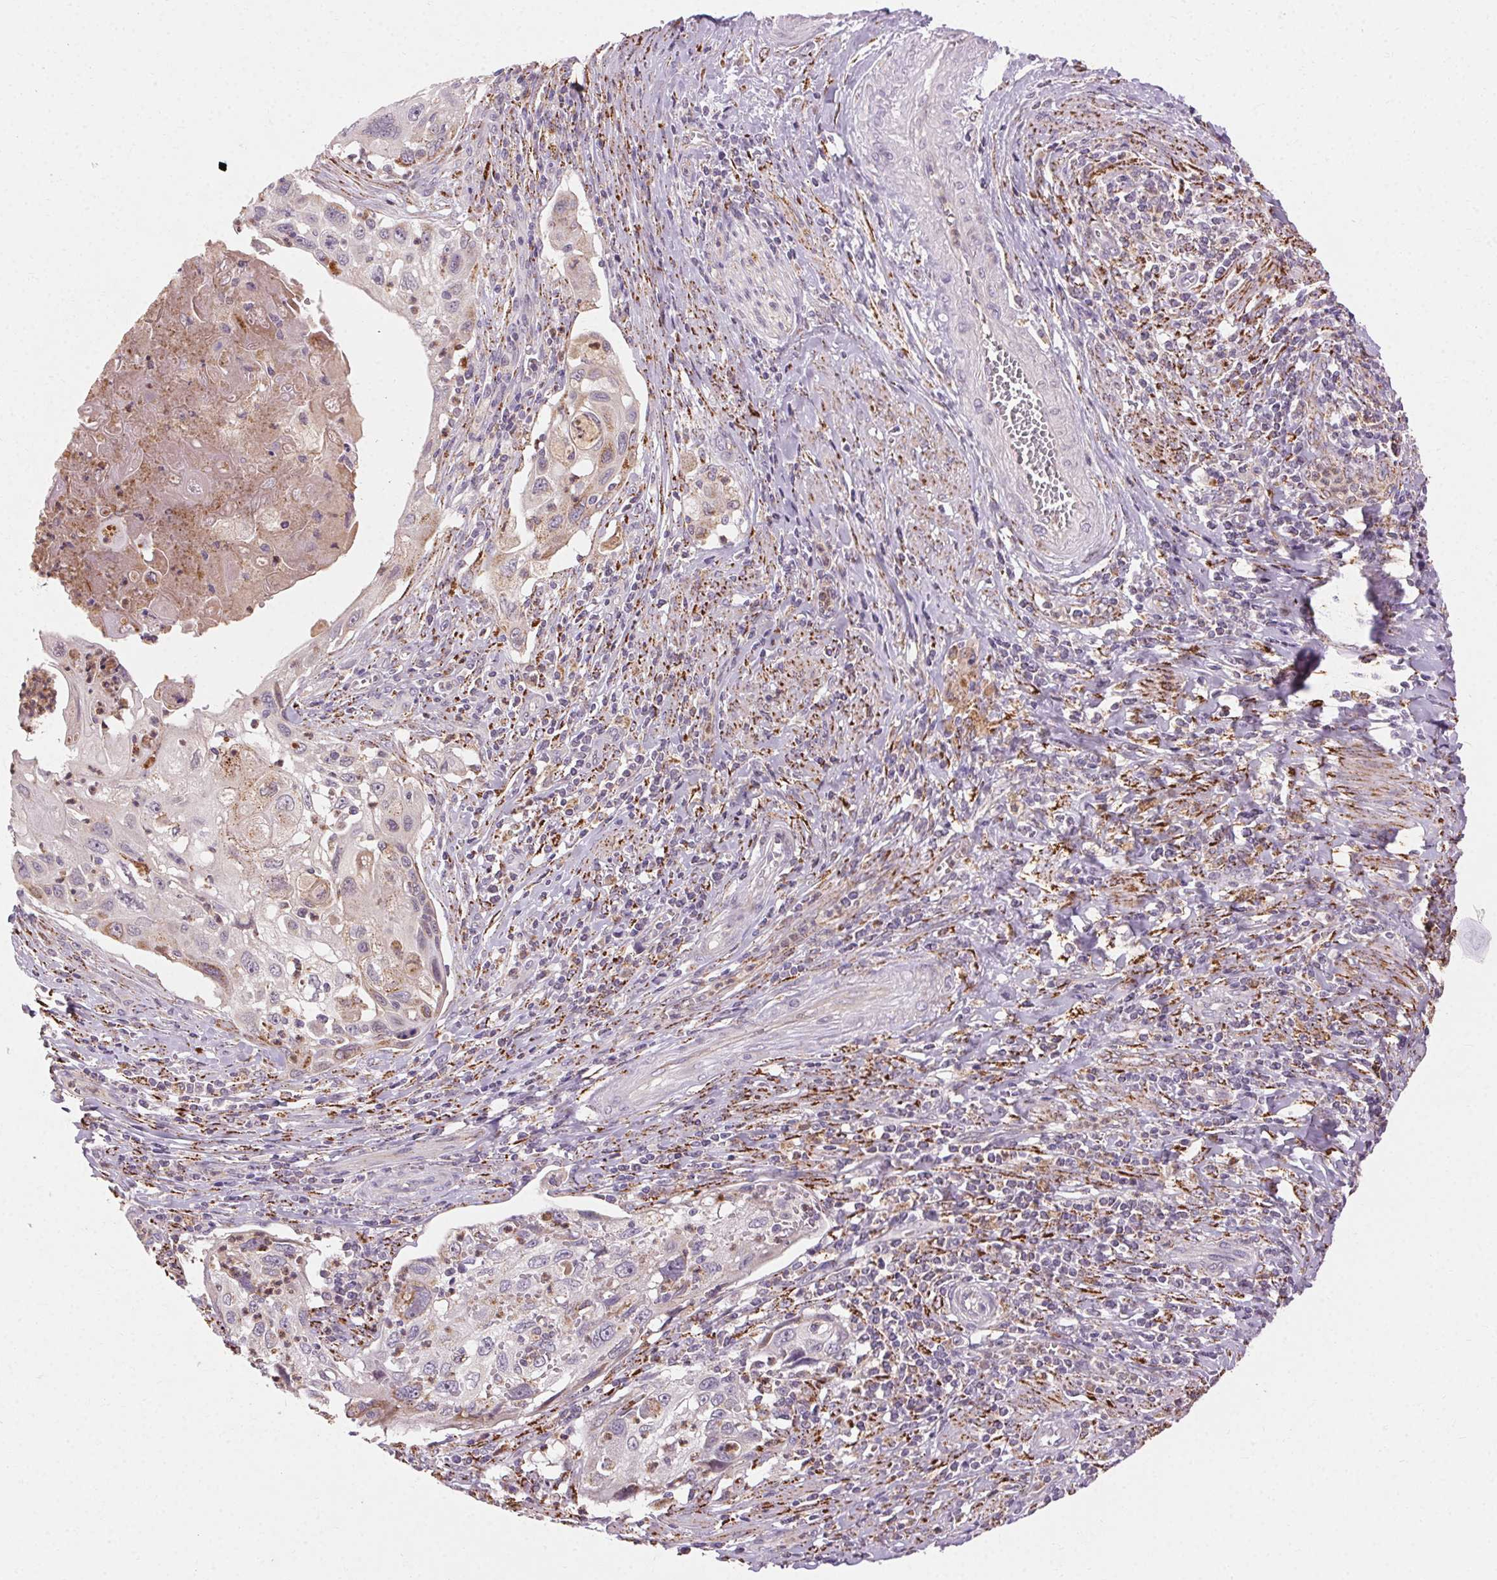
{"staining": {"intensity": "weak", "quantity": "<25%", "location": "cytoplasmic/membranous"}, "tissue": "cervical cancer", "cell_type": "Tumor cells", "image_type": "cancer", "snomed": [{"axis": "morphology", "description": "Squamous cell carcinoma, NOS"}, {"axis": "topography", "description": "Cervix"}], "caption": "The micrograph demonstrates no staining of tumor cells in cervical cancer (squamous cell carcinoma). (IHC, brightfield microscopy, high magnification).", "gene": "REP15", "patient": {"sex": "female", "age": 70}}